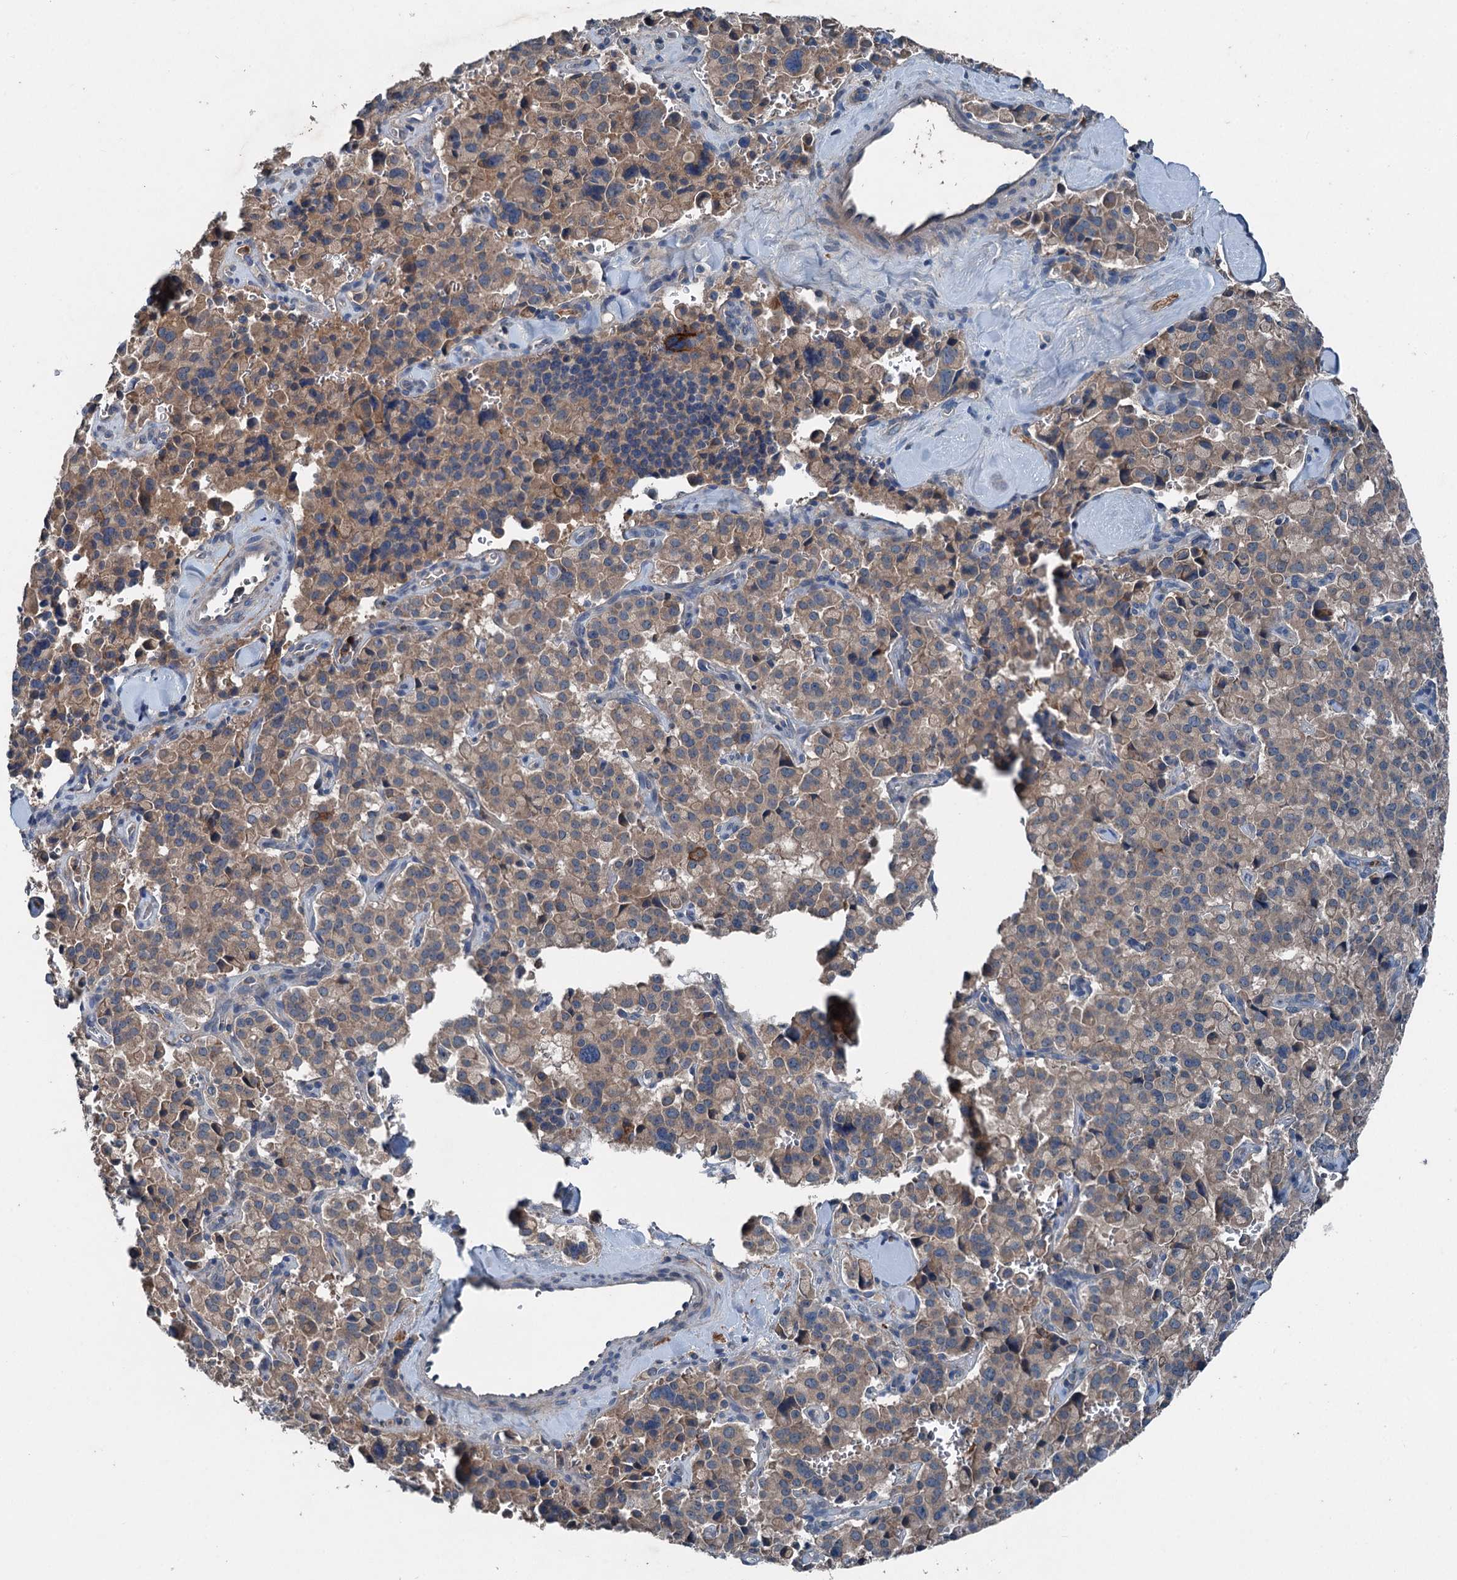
{"staining": {"intensity": "weak", "quantity": ">75%", "location": "cytoplasmic/membranous"}, "tissue": "pancreatic cancer", "cell_type": "Tumor cells", "image_type": "cancer", "snomed": [{"axis": "morphology", "description": "Adenocarcinoma, NOS"}, {"axis": "topography", "description": "Pancreas"}], "caption": "Immunohistochemical staining of human pancreatic adenocarcinoma displays weak cytoplasmic/membranous protein expression in about >75% of tumor cells.", "gene": "PDSS1", "patient": {"sex": "male", "age": 65}}